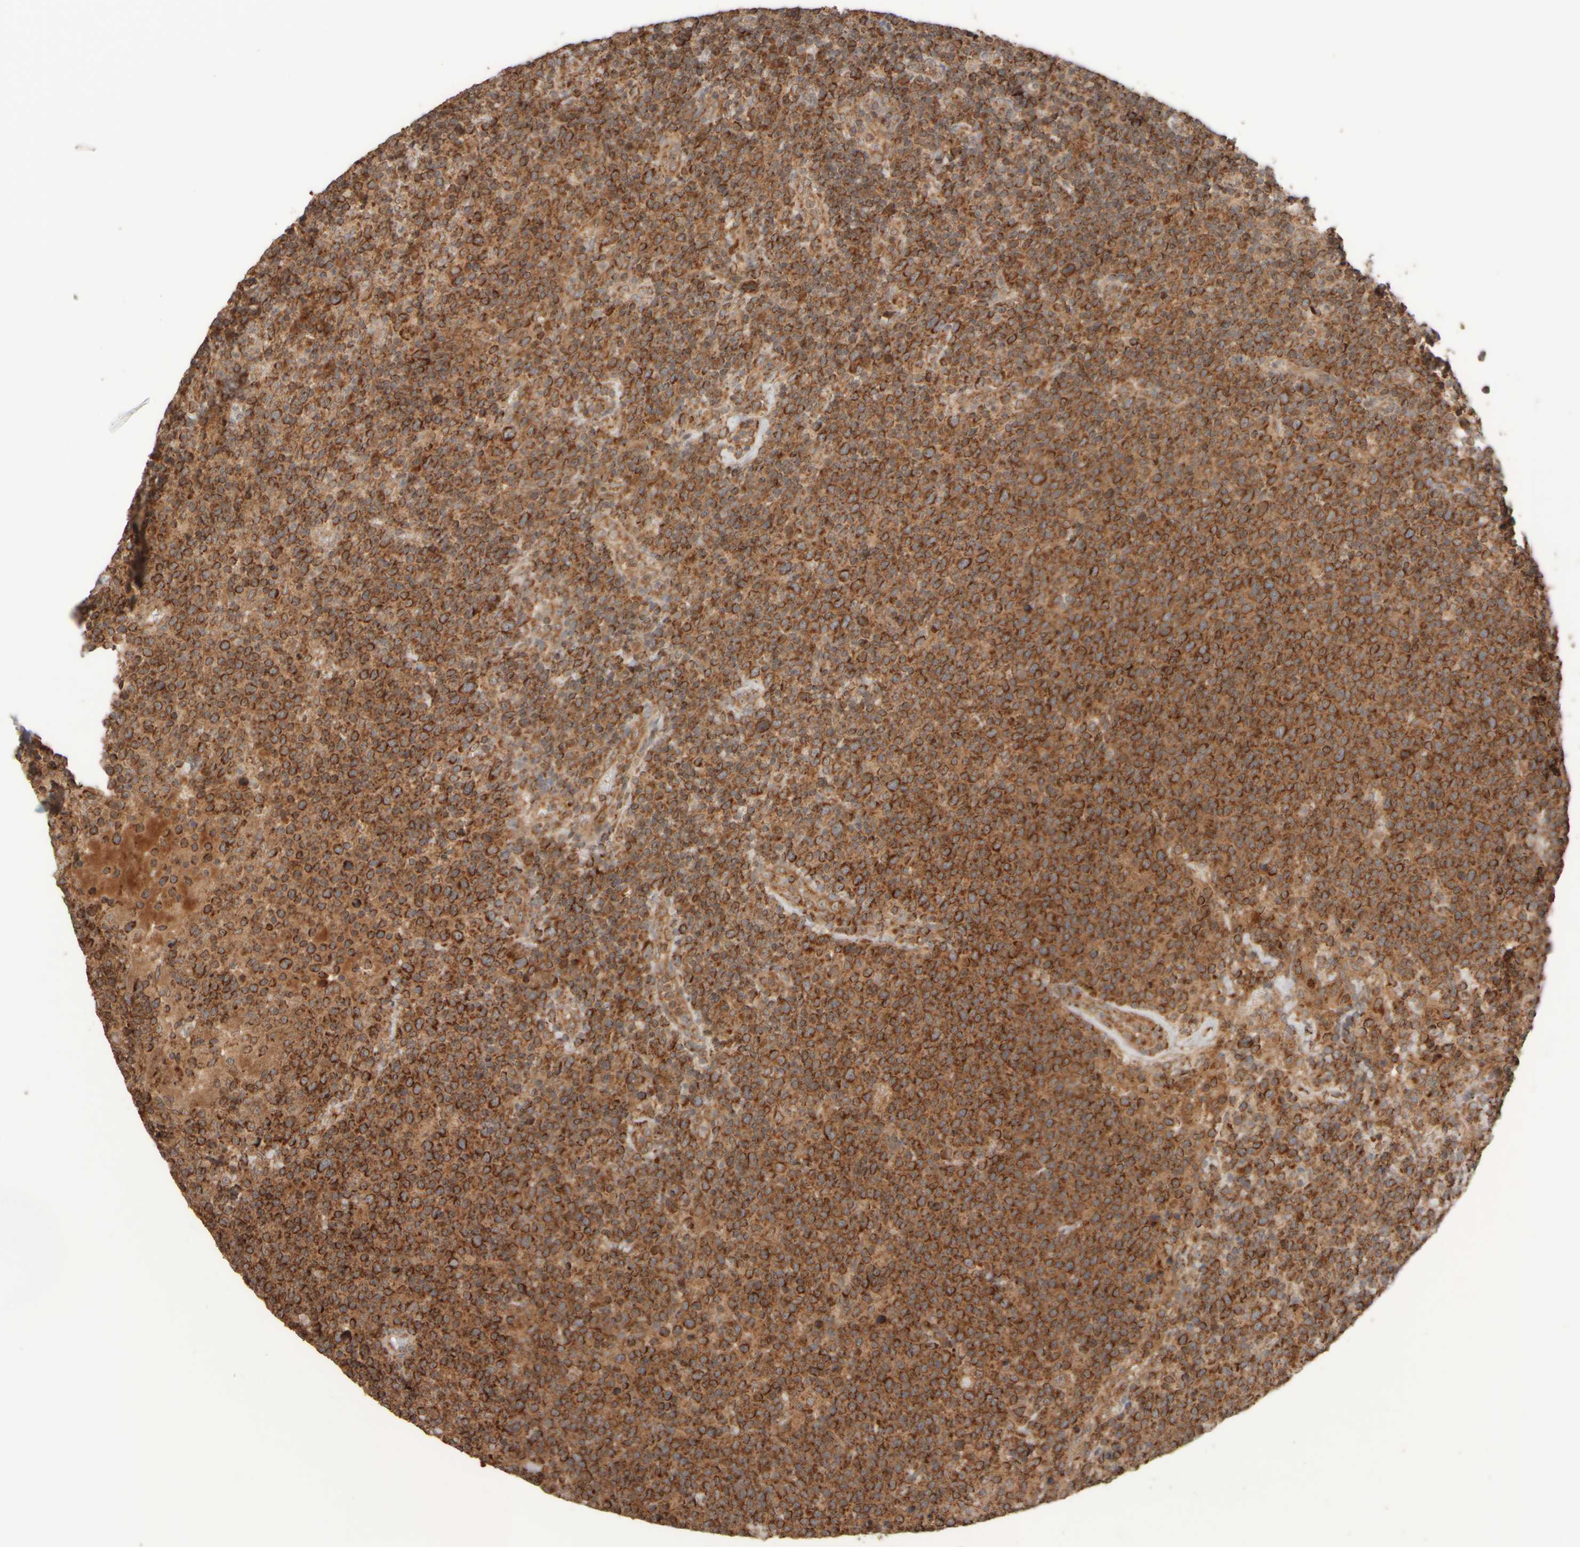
{"staining": {"intensity": "strong", "quantity": ">75%", "location": "cytoplasmic/membranous"}, "tissue": "lymphoma", "cell_type": "Tumor cells", "image_type": "cancer", "snomed": [{"axis": "morphology", "description": "Malignant lymphoma, non-Hodgkin's type, High grade"}, {"axis": "topography", "description": "Lymph node"}], "caption": "Immunohistochemistry of human malignant lymphoma, non-Hodgkin's type (high-grade) demonstrates high levels of strong cytoplasmic/membranous expression in approximately >75% of tumor cells. The staining was performed using DAB (3,3'-diaminobenzidine) to visualize the protein expression in brown, while the nuclei were stained in blue with hematoxylin (Magnification: 20x).", "gene": "EIF2B3", "patient": {"sex": "male", "age": 61}}